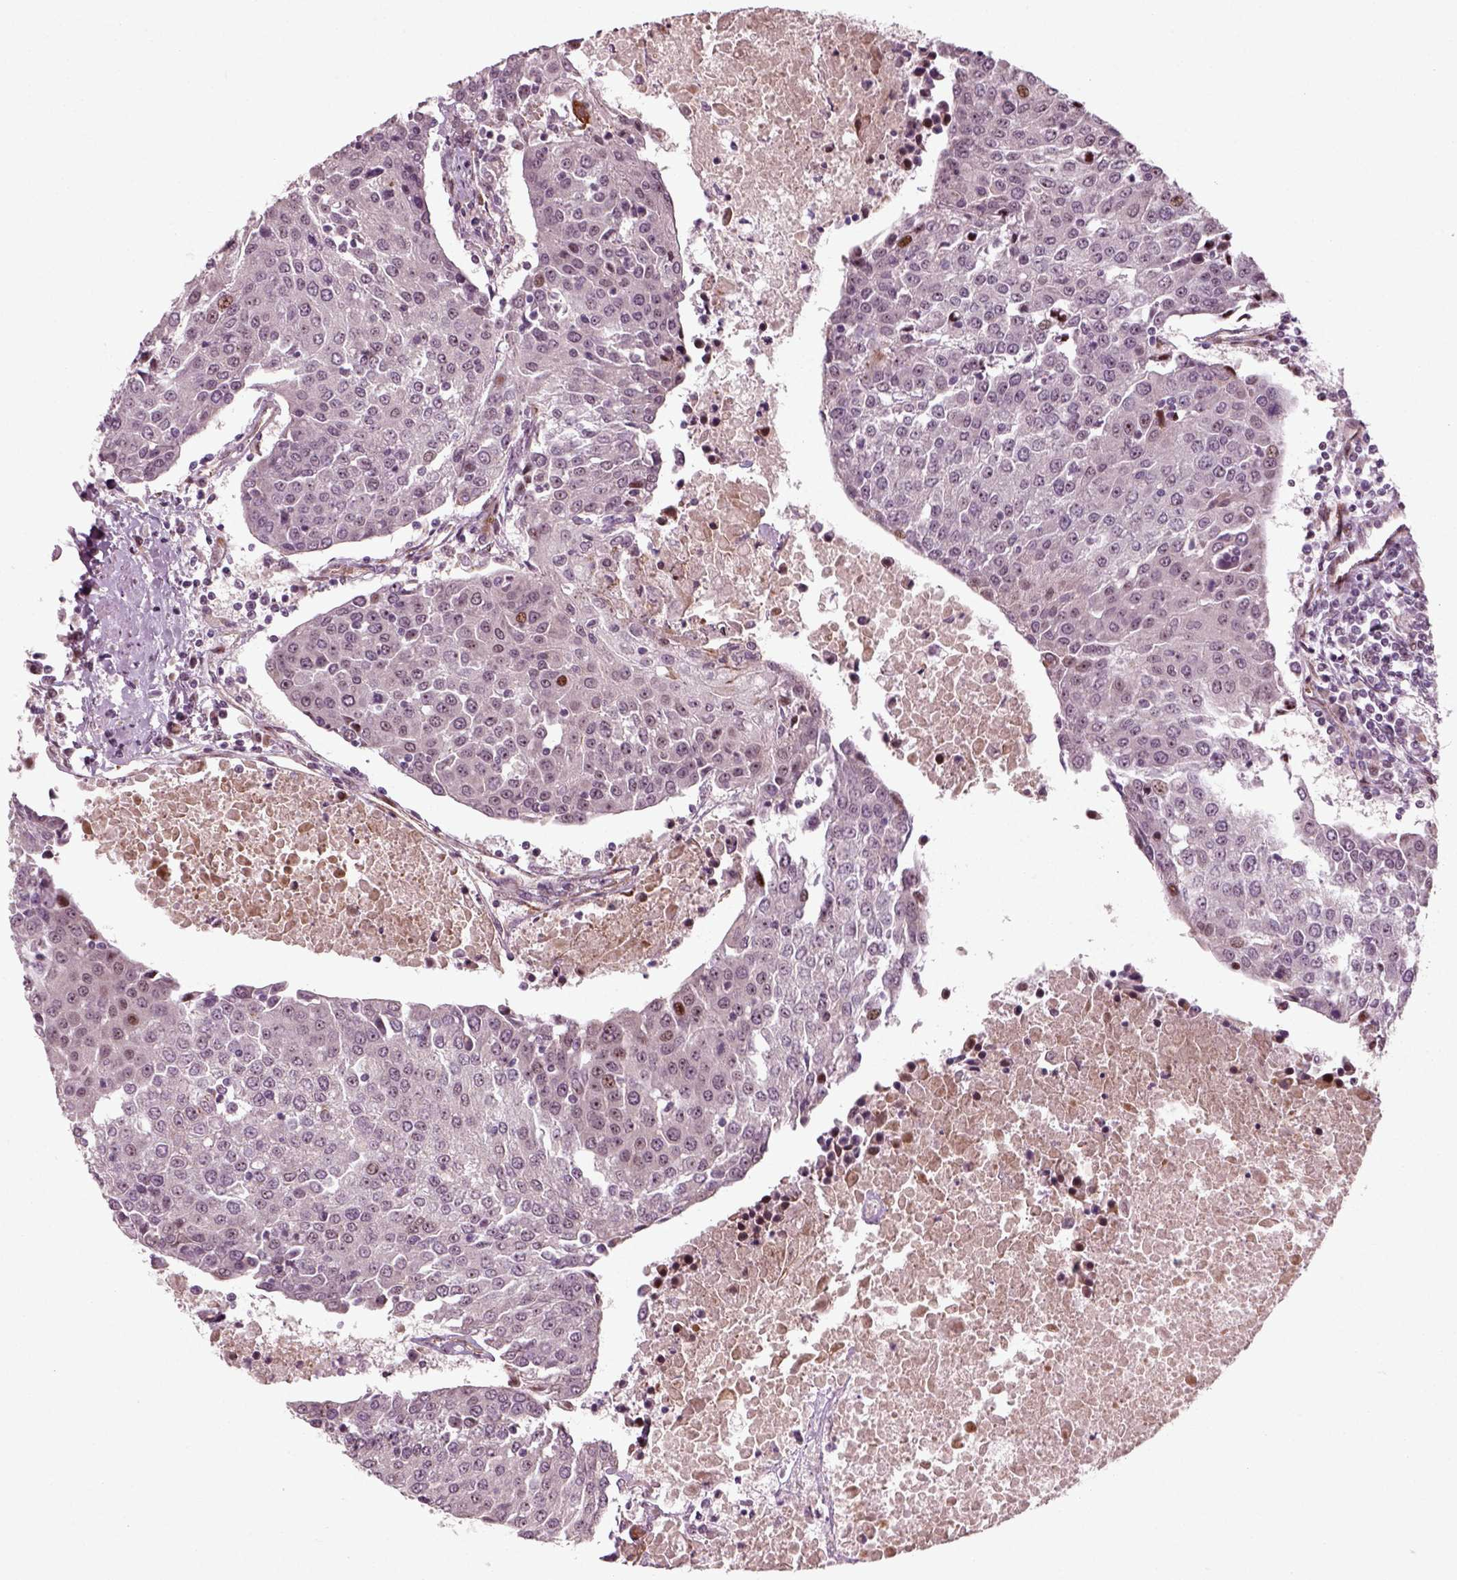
{"staining": {"intensity": "moderate", "quantity": "<25%", "location": "nuclear"}, "tissue": "urothelial cancer", "cell_type": "Tumor cells", "image_type": "cancer", "snomed": [{"axis": "morphology", "description": "Urothelial carcinoma, High grade"}, {"axis": "topography", "description": "Urinary bladder"}], "caption": "Immunohistochemical staining of human urothelial cancer displays low levels of moderate nuclear expression in approximately <25% of tumor cells. (DAB (3,3'-diaminobenzidine) IHC, brown staining for protein, blue staining for nuclei).", "gene": "CDC14A", "patient": {"sex": "female", "age": 85}}